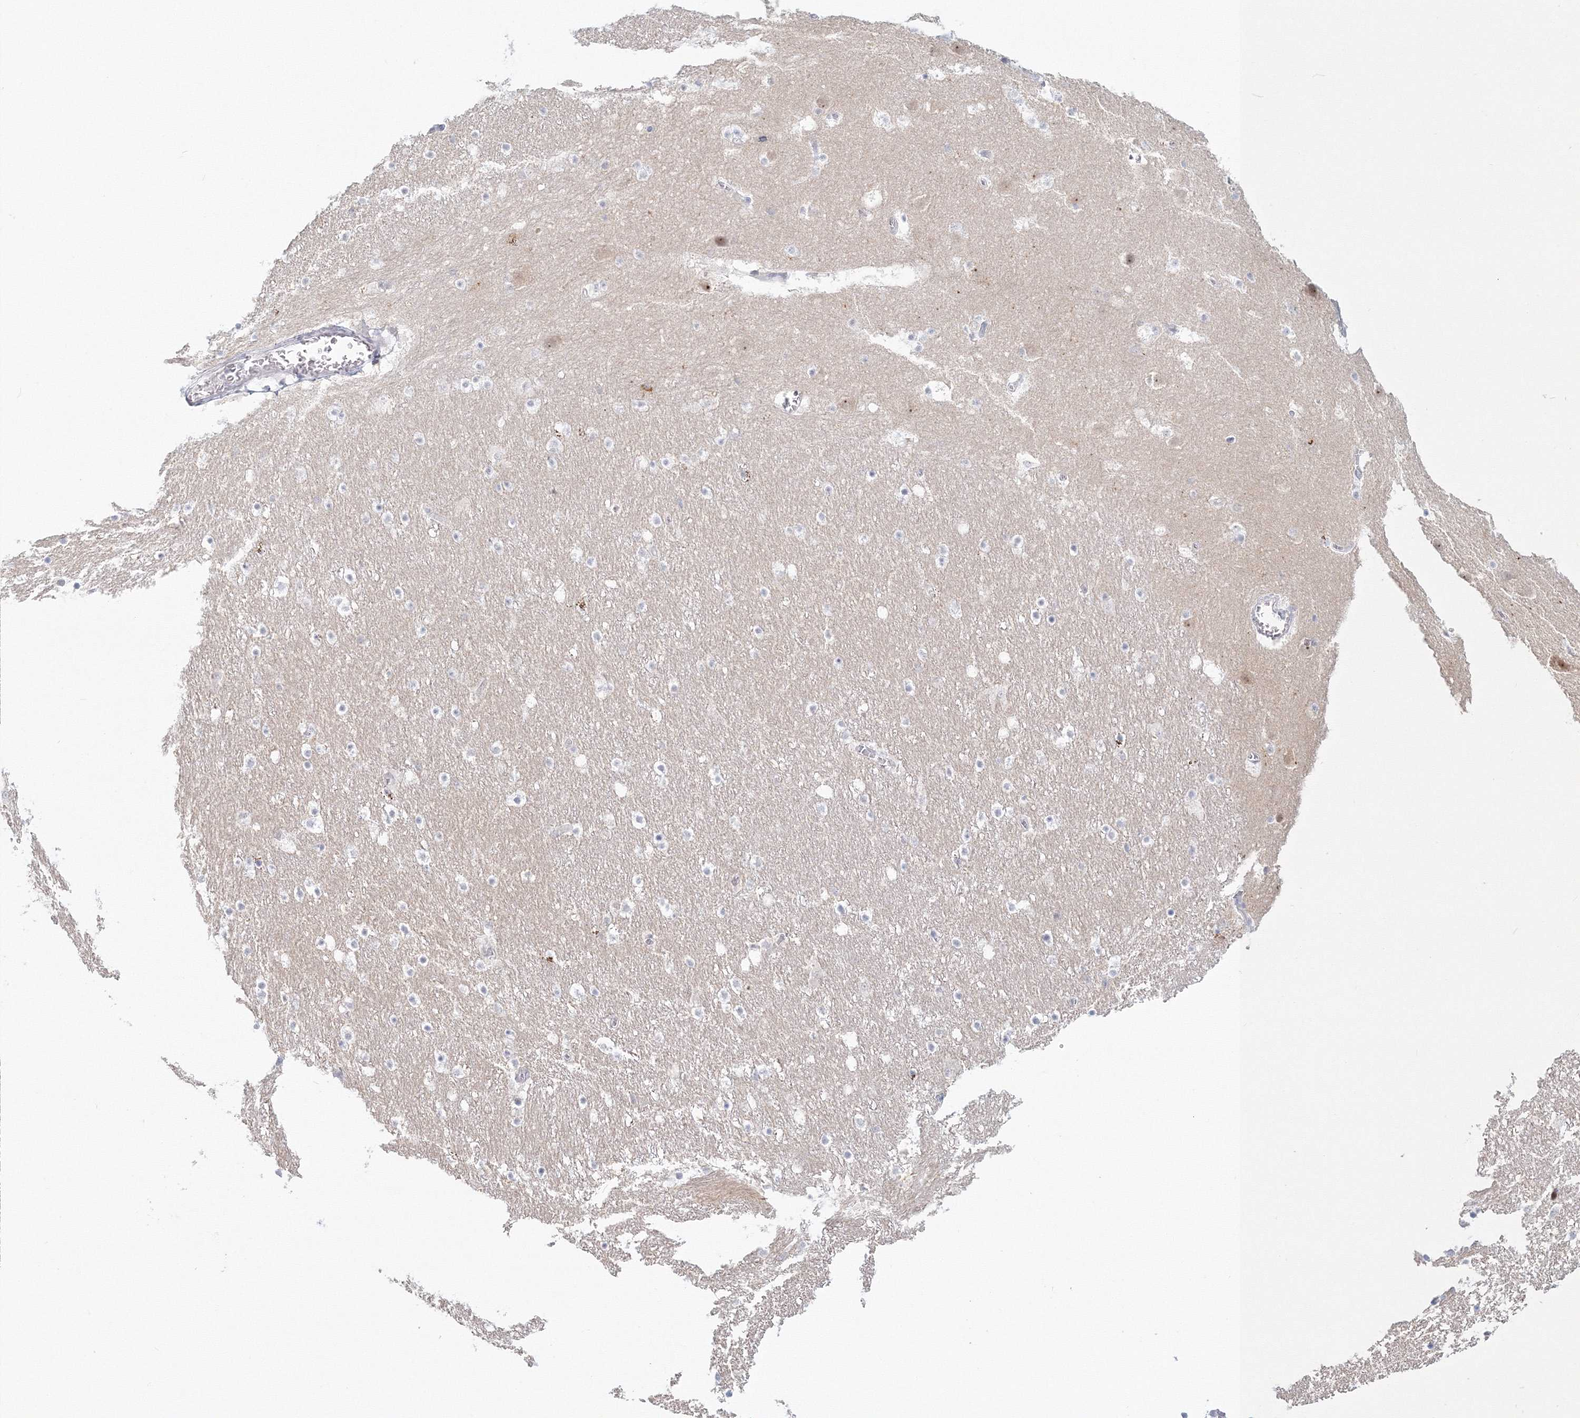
{"staining": {"intensity": "negative", "quantity": "none", "location": "none"}, "tissue": "caudate", "cell_type": "Glial cells", "image_type": "normal", "snomed": [{"axis": "morphology", "description": "Normal tissue, NOS"}, {"axis": "topography", "description": "Lateral ventricle wall"}], "caption": "High magnification brightfield microscopy of normal caudate stained with DAB (brown) and counterstained with hematoxylin (blue): glial cells show no significant staining. (Brightfield microscopy of DAB (3,3'-diaminobenzidine) immunohistochemistry (IHC) at high magnification).", "gene": "VSIG1", "patient": {"sex": "male", "age": 45}}